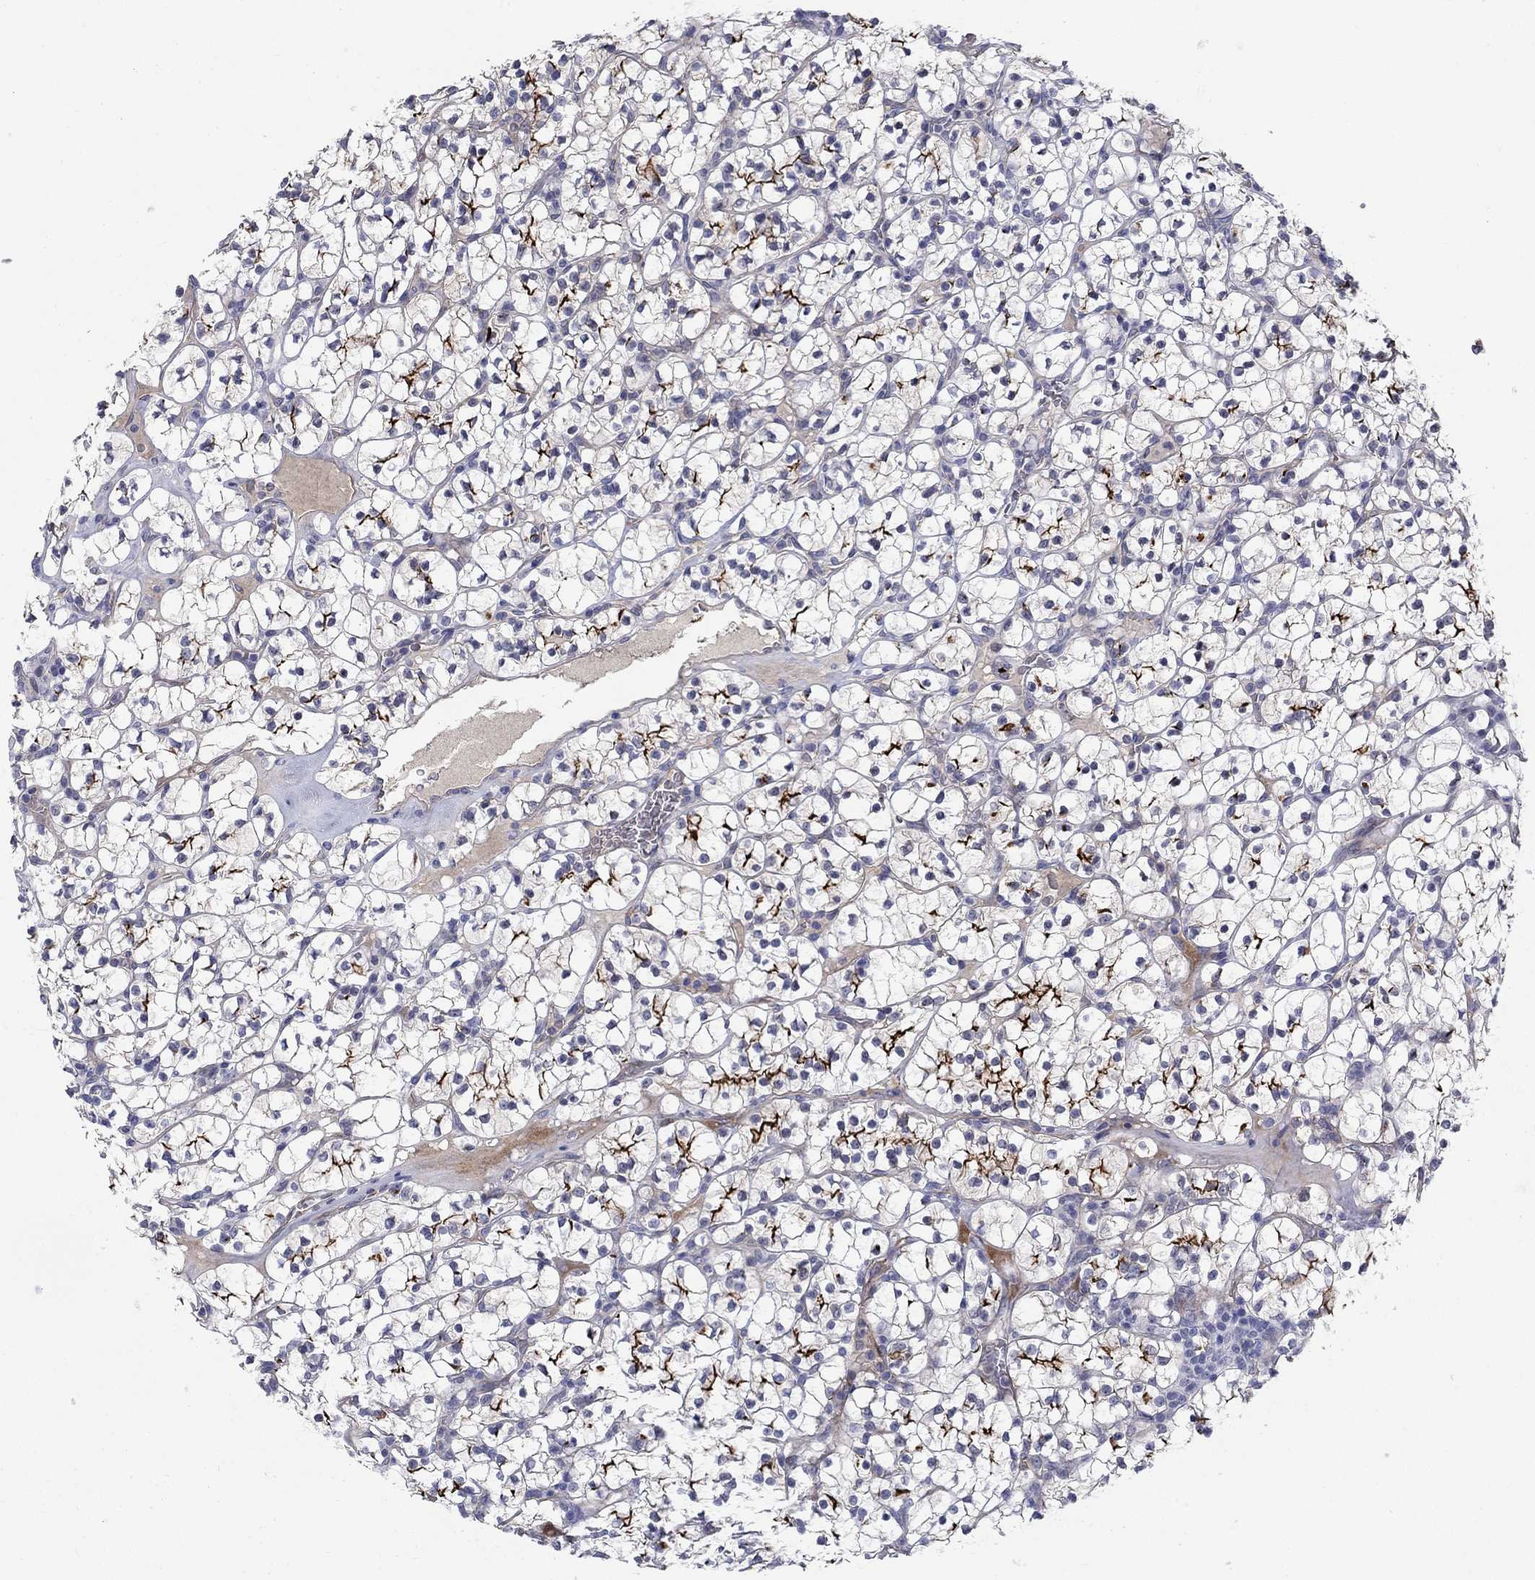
{"staining": {"intensity": "strong", "quantity": "<25%", "location": "cytoplasmic/membranous"}, "tissue": "renal cancer", "cell_type": "Tumor cells", "image_type": "cancer", "snomed": [{"axis": "morphology", "description": "Adenocarcinoma, NOS"}, {"axis": "topography", "description": "Kidney"}], "caption": "An immunohistochemistry (IHC) histopathology image of tumor tissue is shown. Protein staining in brown shows strong cytoplasmic/membranous positivity in renal adenocarcinoma within tumor cells. Using DAB (brown) and hematoxylin (blue) stains, captured at high magnification using brightfield microscopy.", "gene": "SLC1A1", "patient": {"sex": "female", "age": 89}}